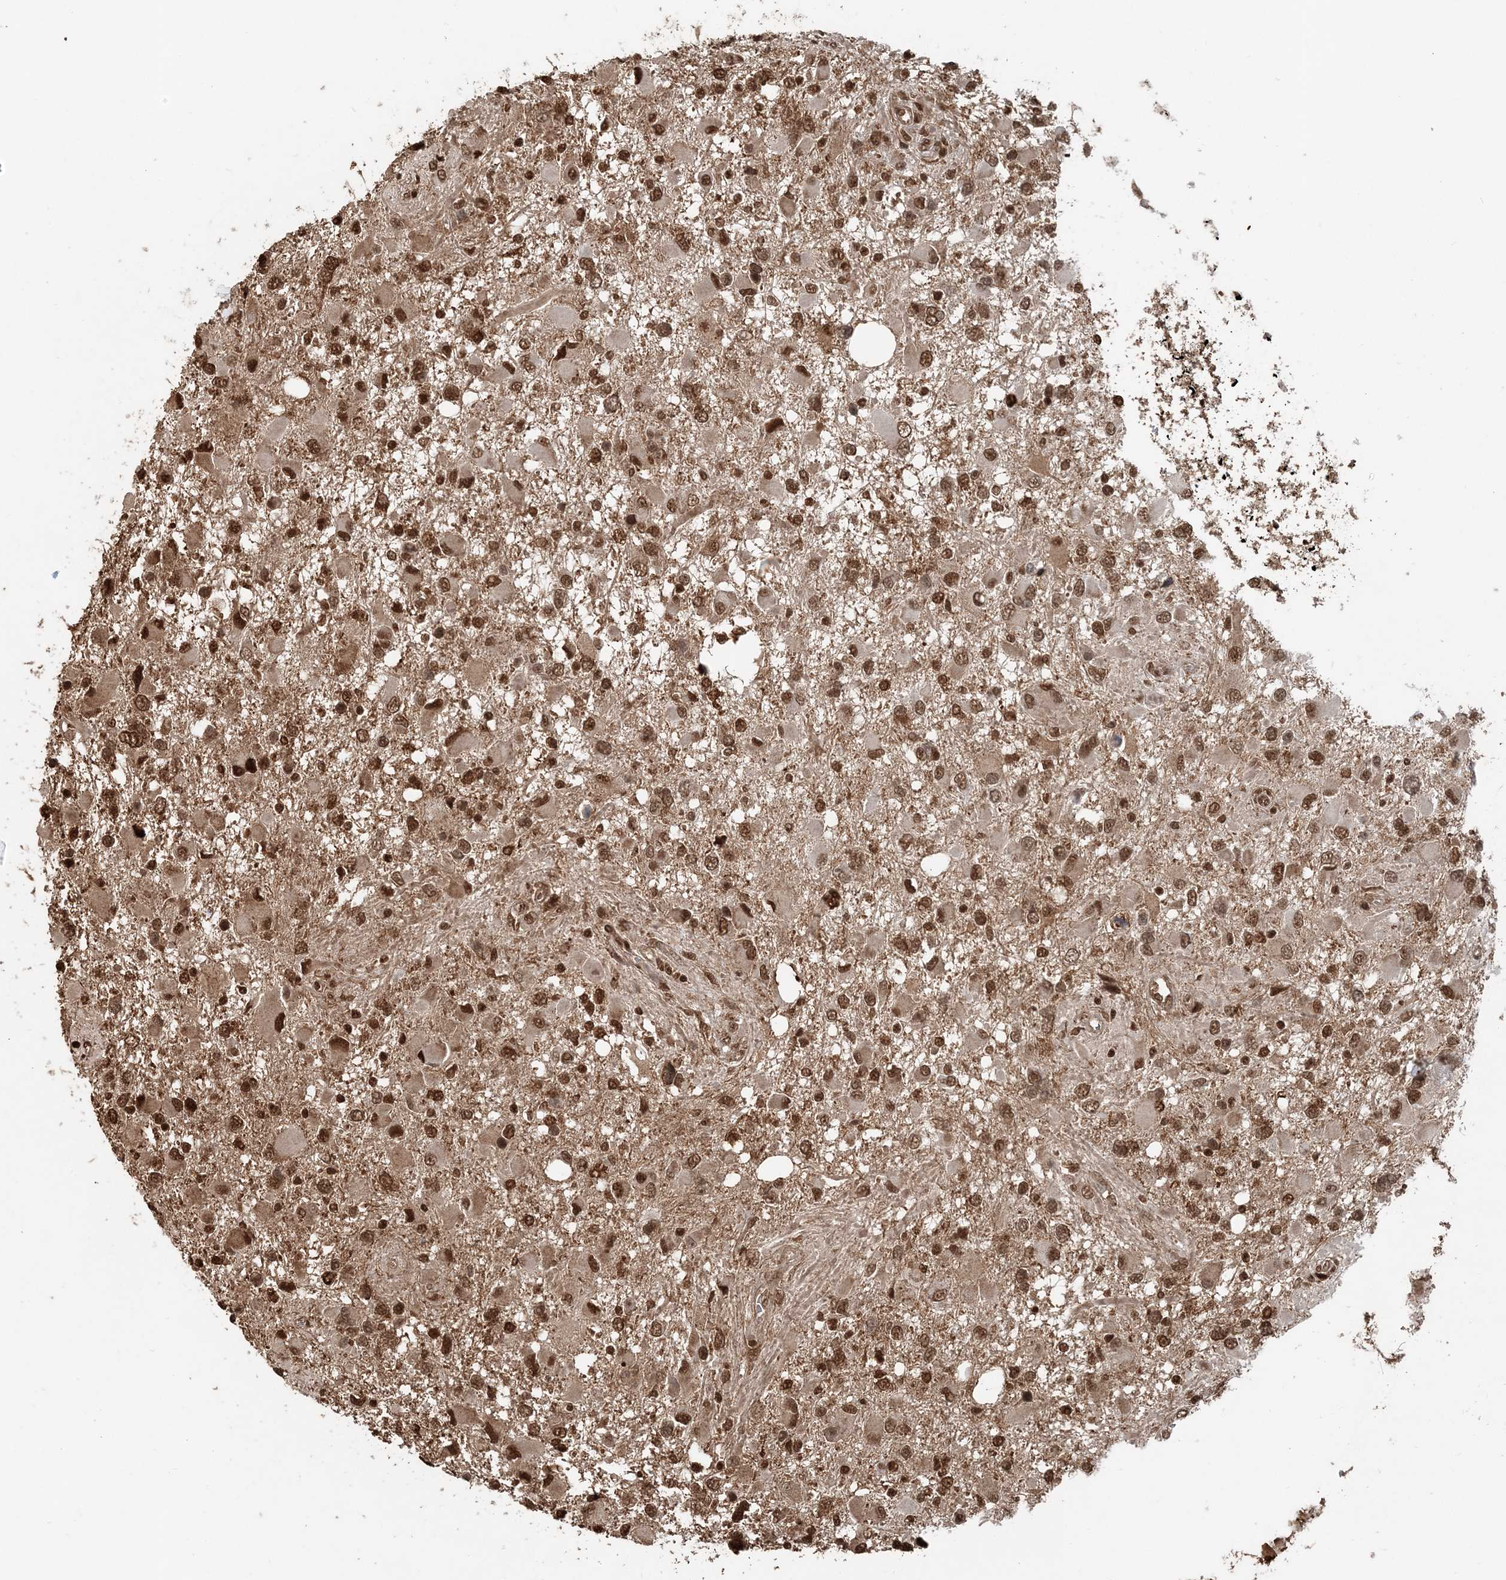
{"staining": {"intensity": "moderate", "quantity": ">75%", "location": "nuclear"}, "tissue": "glioma", "cell_type": "Tumor cells", "image_type": "cancer", "snomed": [{"axis": "morphology", "description": "Glioma, malignant, High grade"}, {"axis": "topography", "description": "Brain"}], "caption": "The micrograph shows immunohistochemical staining of glioma. There is moderate nuclear positivity is identified in approximately >75% of tumor cells.", "gene": "ARHGAP35", "patient": {"sex": "male", "age": 53}}